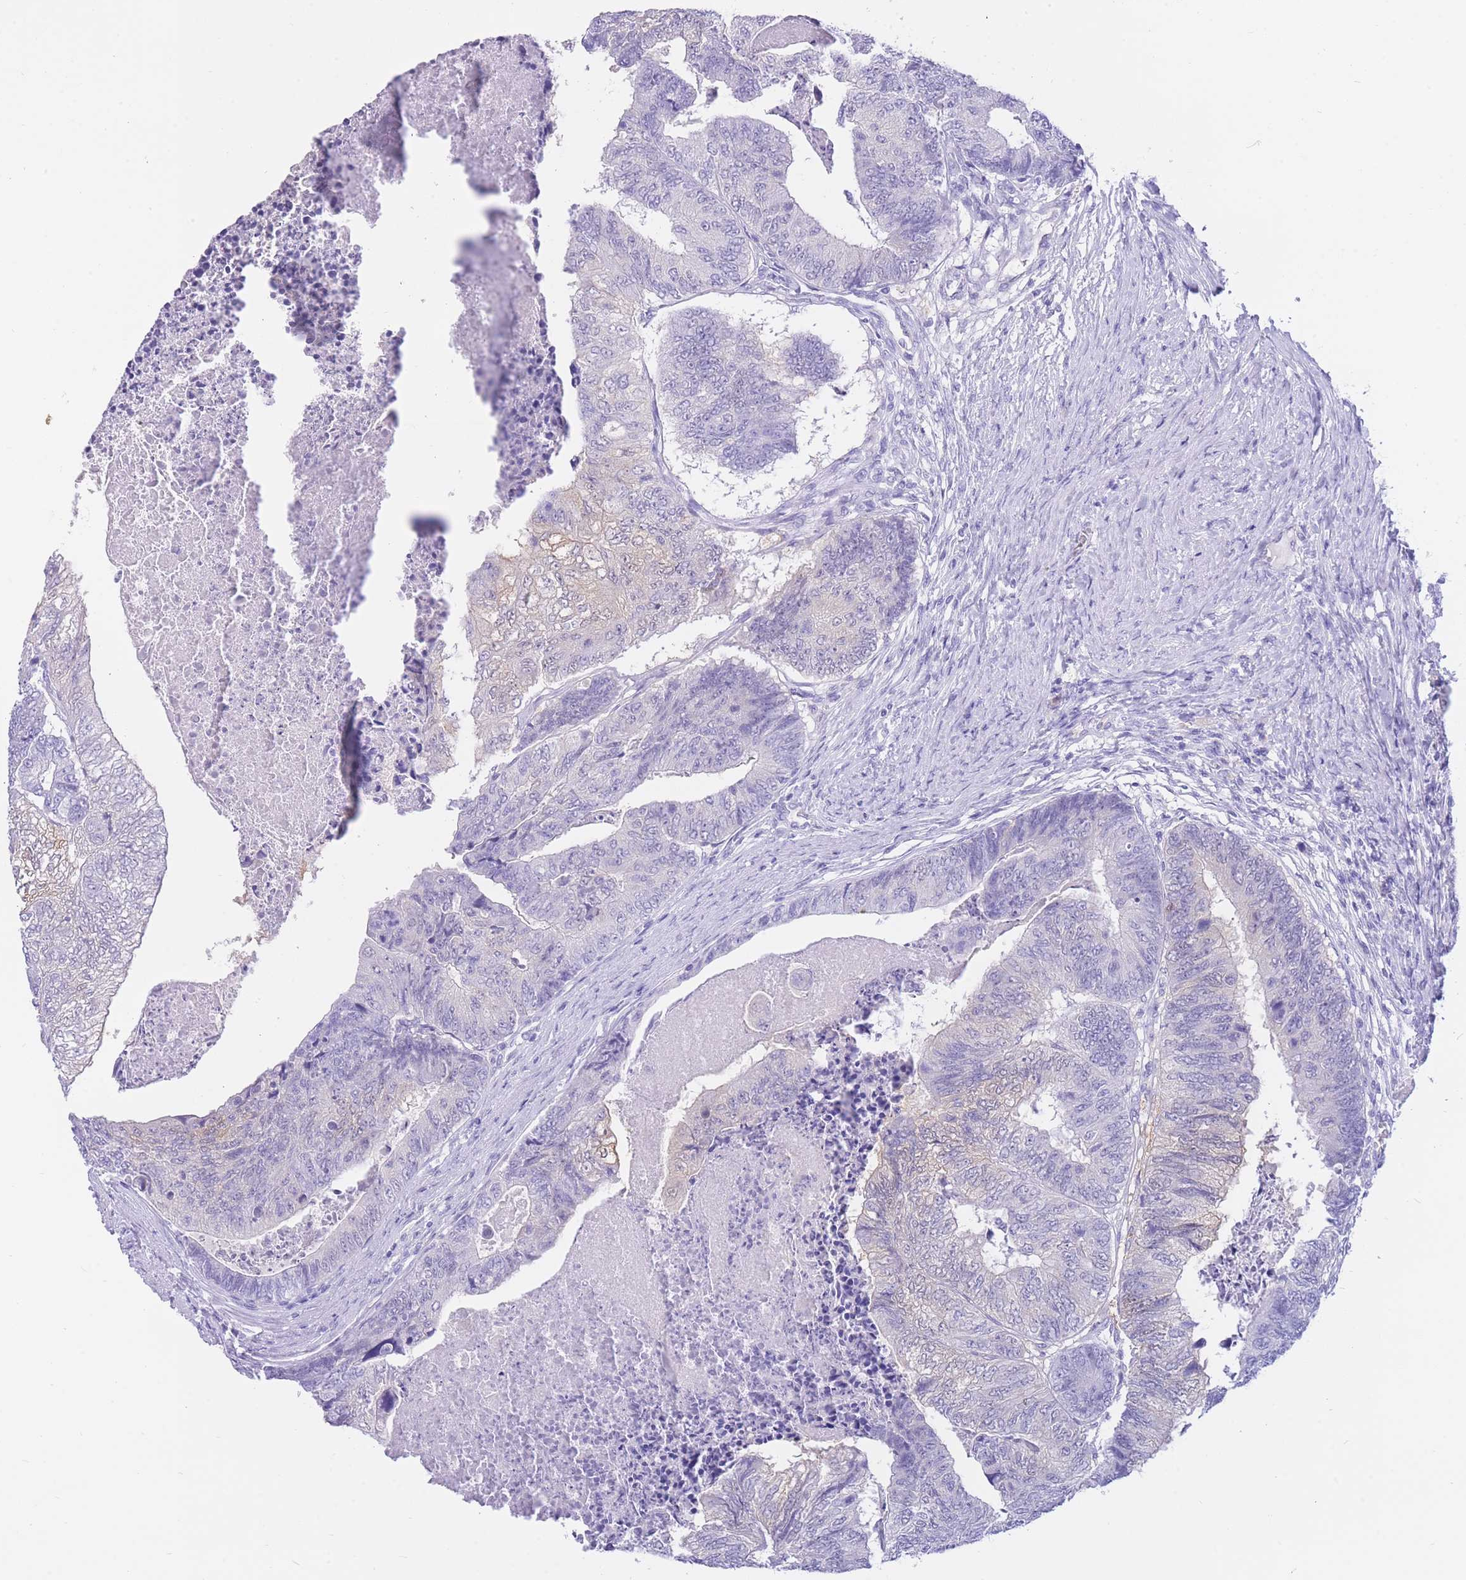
{"staining": {"intensity": "negative", "quantity": "none", "location": "none"}, "tissue": "colorectal cancer", "cell_type": "Tumor cells", "image_type": "cancer", "snomed": [{"axis": "morphology", "description": "Adenocarcinoma, NOS"}, {"axis": "topography", "description": "Colon"}], "caption": "Micrograph shows no protein staining in tumor cells of colorectal adenocarcinoma tissue.", "gene": "SULT1A1", "patient": {"sex": "female", "age": 67}}